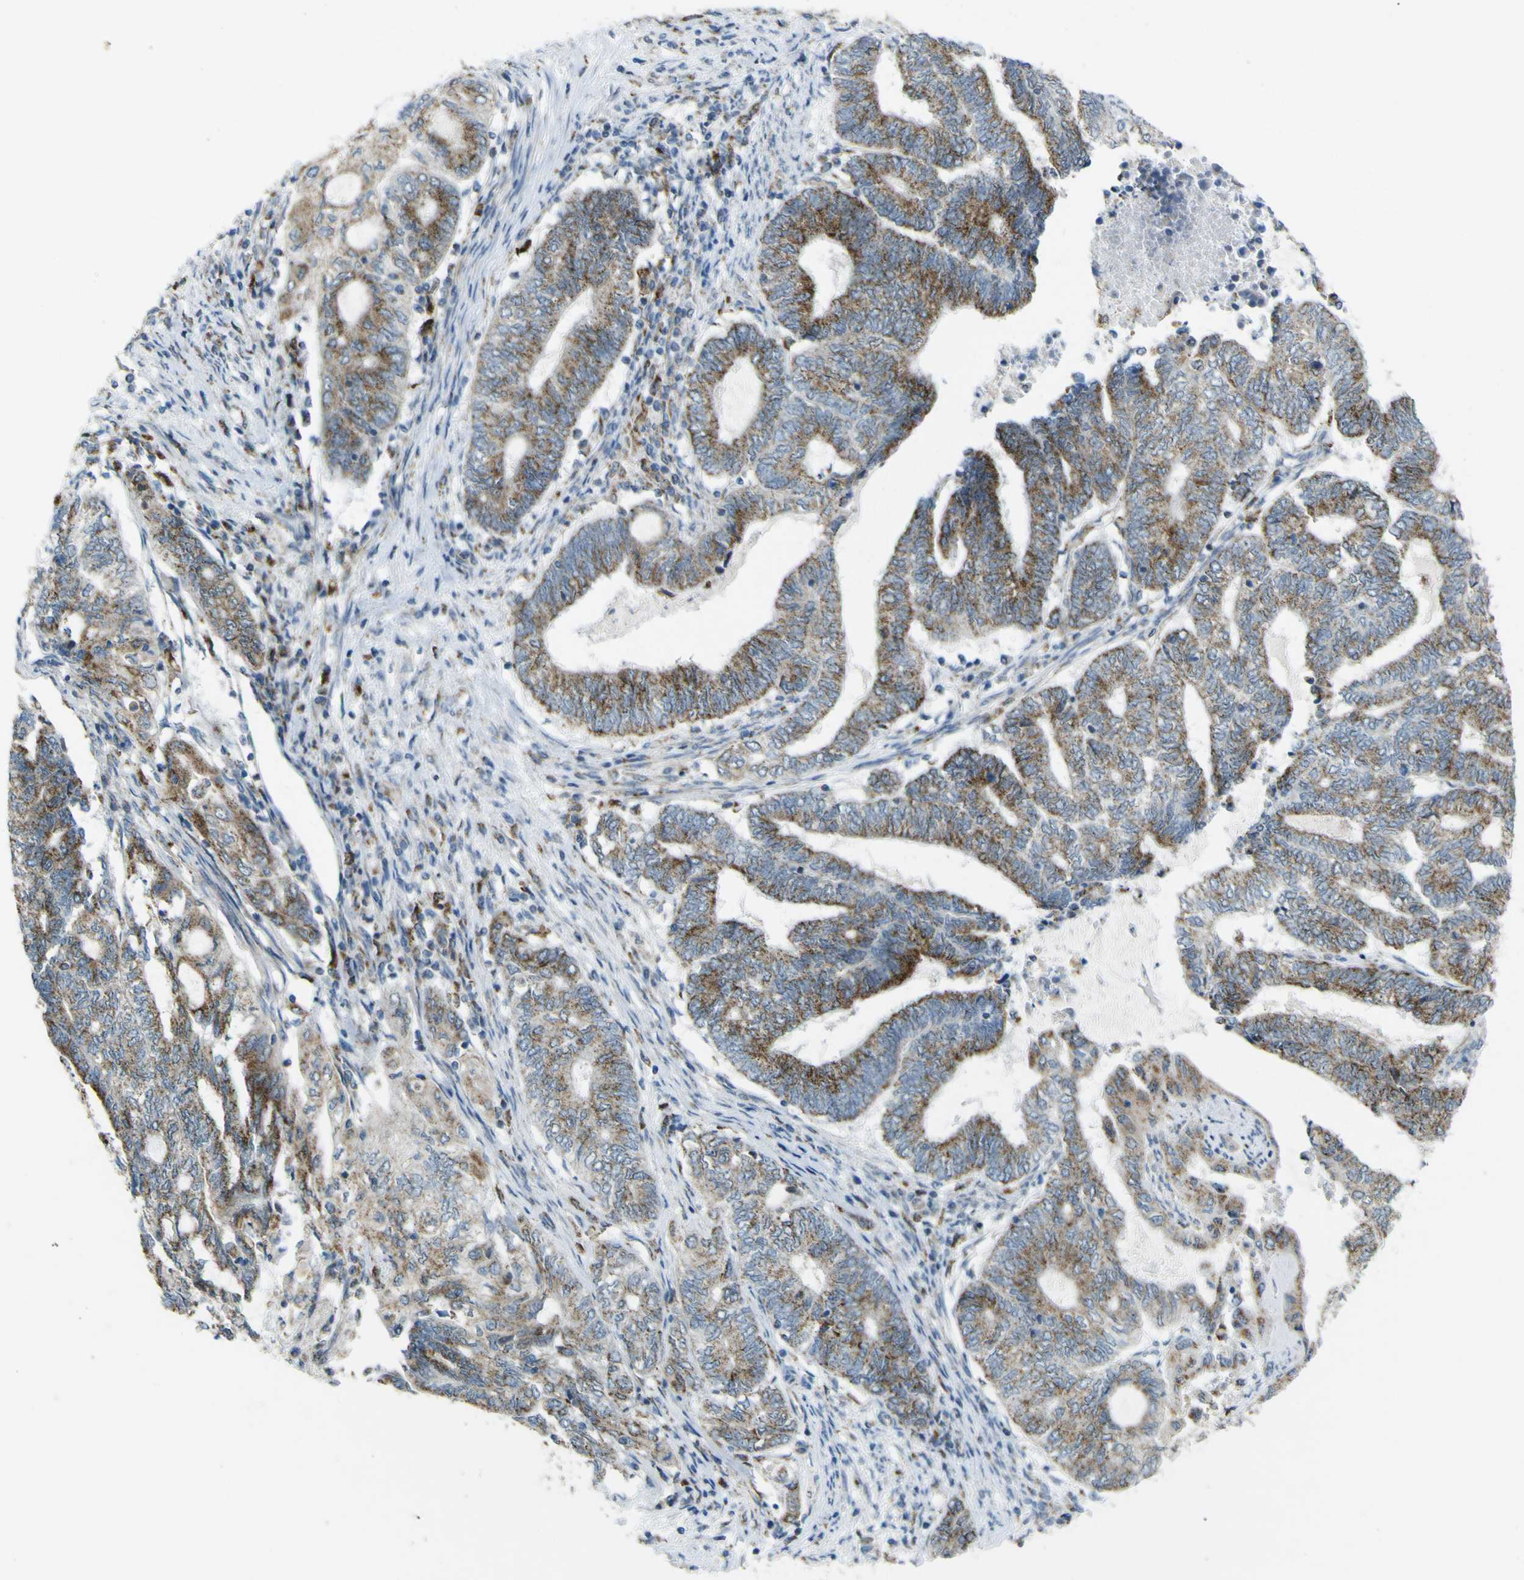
{"staining": {"intensity": "moderate", "quantity": ">75%", "location": "cytoplasmic/membranous"}, "tissue": "endometrial cancer", "cell_type": "Tumor cells", "image_type": "cancer", "snomed": [{"axis": "morphology", "description": "Adenocarcinoma, NOS"}, {"axis": "topography", "description": "Uterus"}, {"axis": "topography", "description": "Endometrium"}], "caption": "Endometrial cancer tissue reveals moderate cytoplasmic/membranous staining in approximately >75% of tumor cells, visualized by immunohistochemistry.", "gene": "ACBD5", "patient": {"sex": "female", "age": 70}}